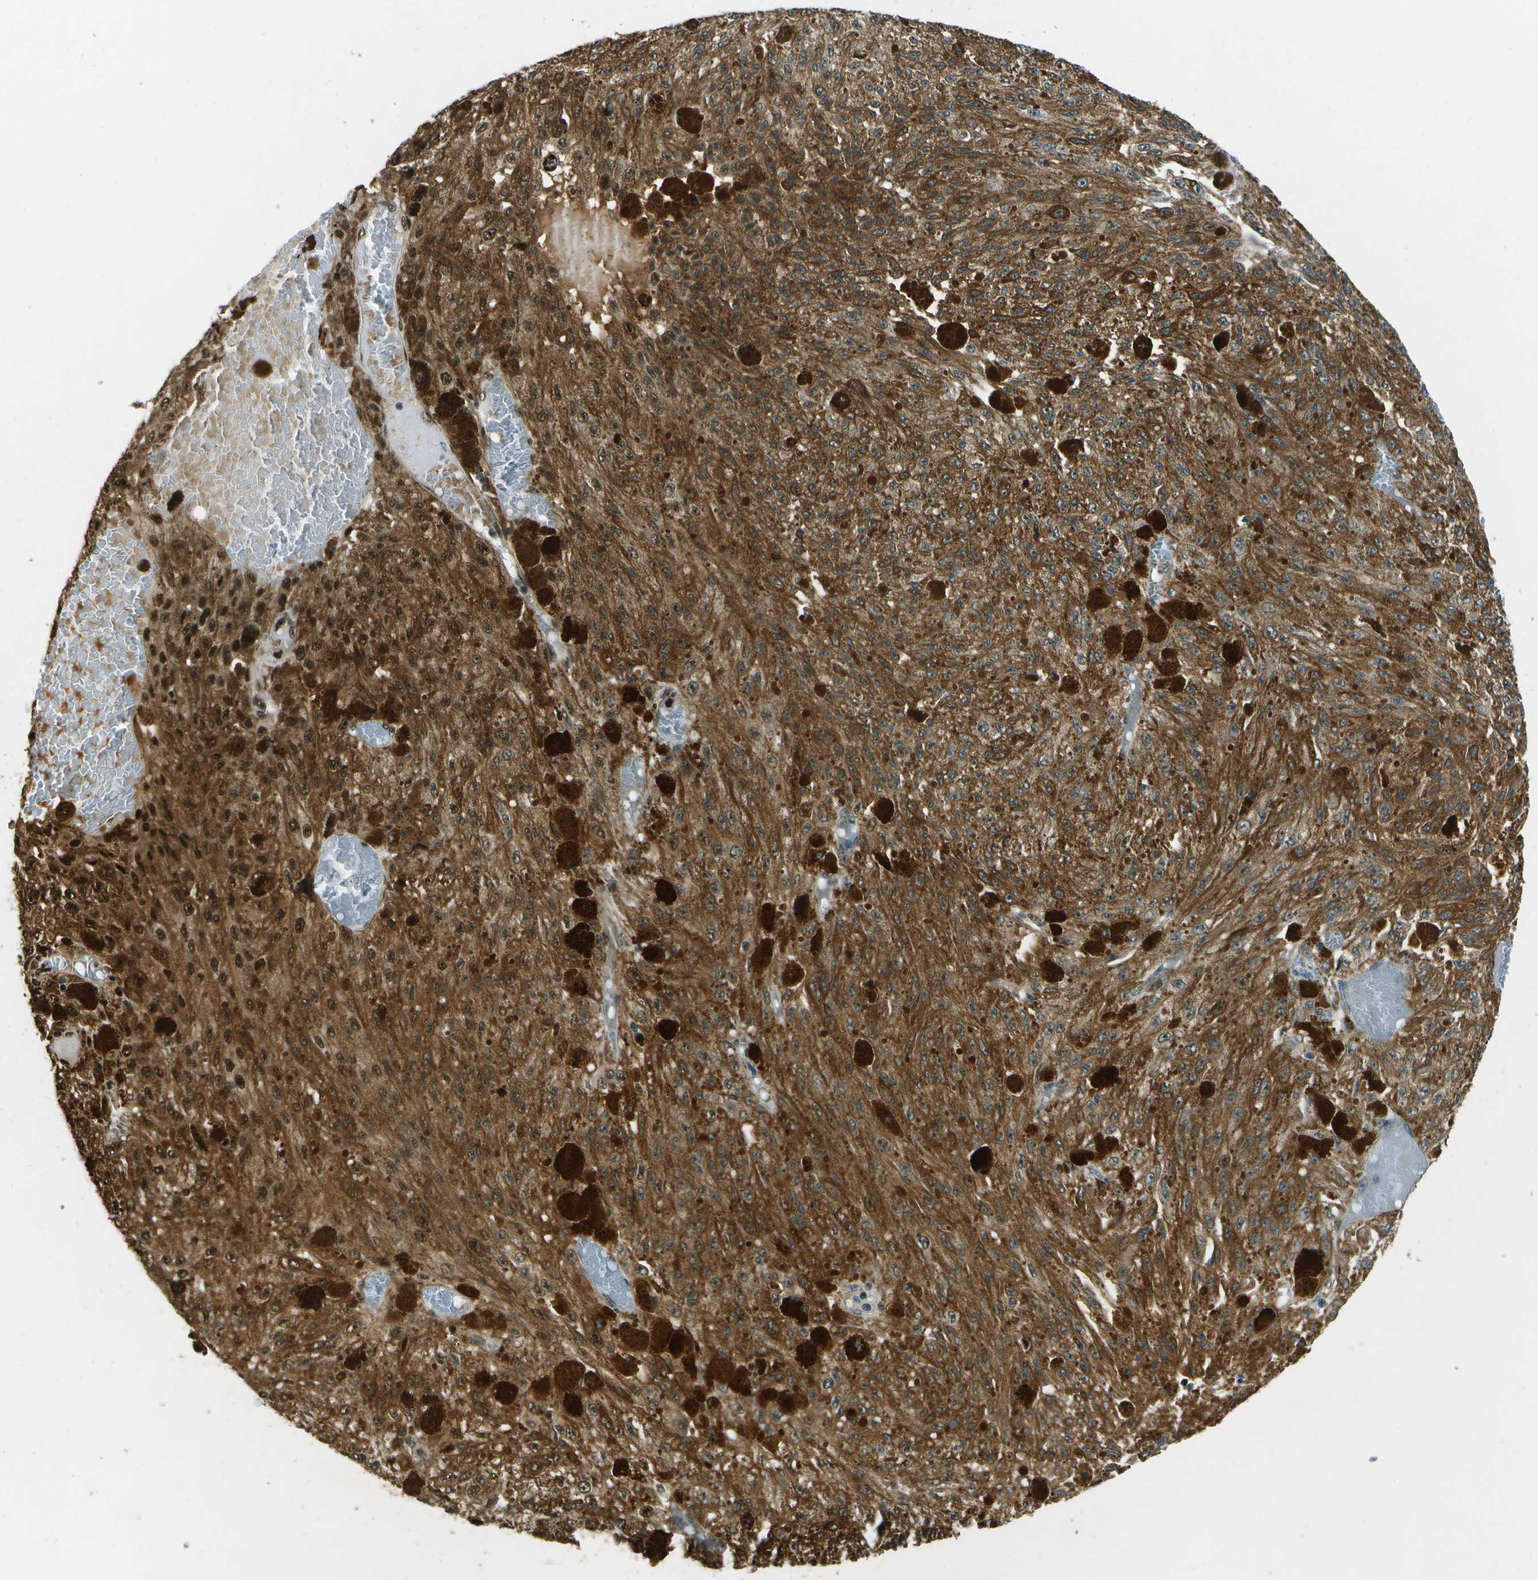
{"staining": {"intensity": "strong", "quantity": ">75%", "location": "cytoplasmic/membranous"}, "tissue": "melanoma", "cell_type": "Tumor cells", "image_type": "cancer", "snomed": [{"axis": "morphology", "description": "Malignant melanoma, NOS"}, {"axis": "topography", "description": "Other"}], "caption": "Immunohistochemistry of malignant melanoma demonstrates high levels of strong cytoplasmic/membranous positivity in approximately >75% of tumor cells.", "gene": "GANC", "patient": {"sex": "male", "age": 79}}